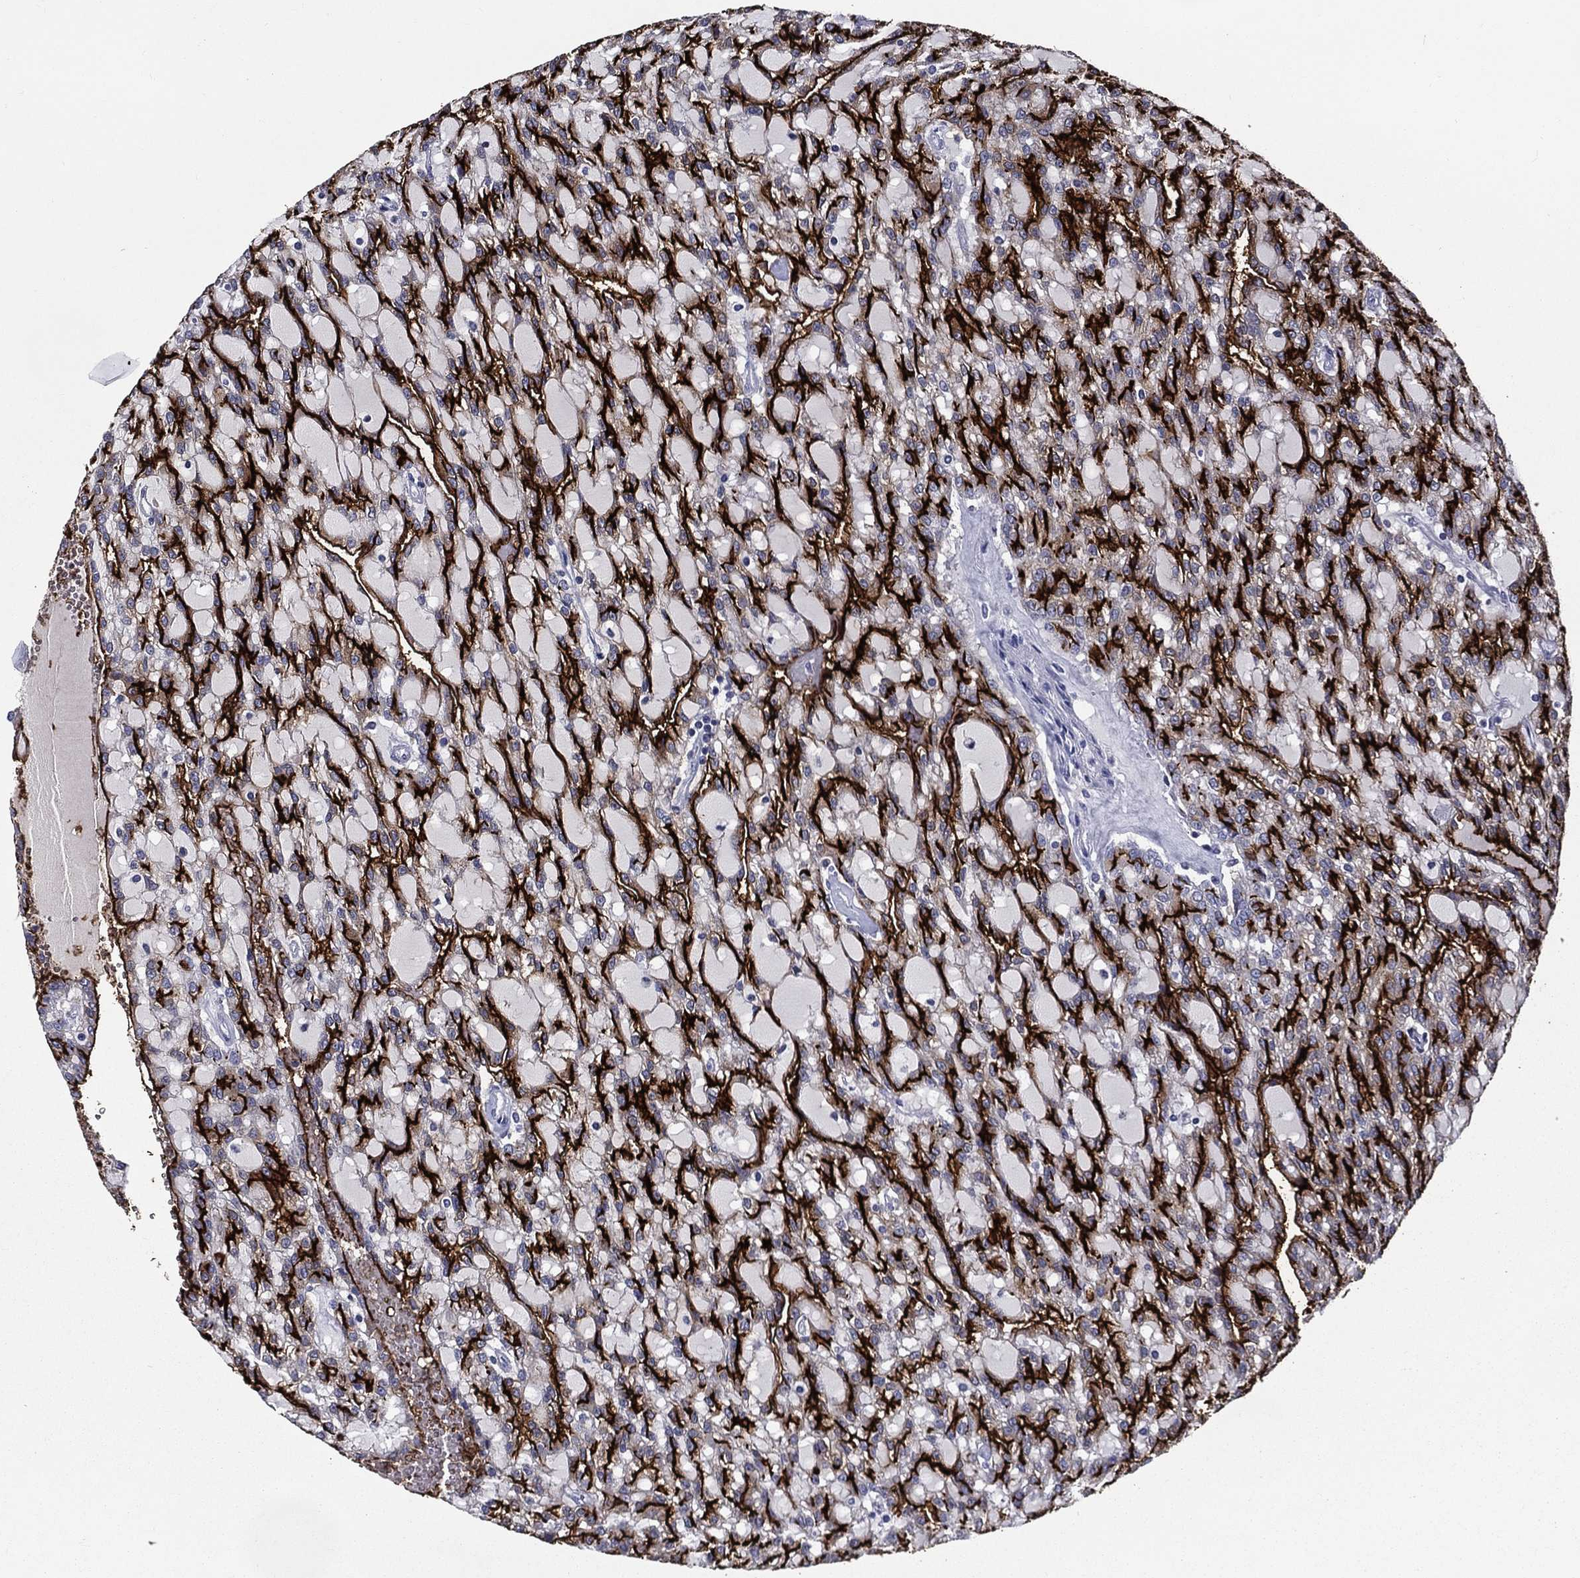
{"staining": {"intensity": "strong", "quantity": "25%-75%", "location": "cytoplasmic/membranous"}, "tissue": "renal cancer", "cell_type": "Tumor cells", "image_type": "cancer", "snomed": [{"axis": "morphology", "description": "Adenocarcinoma, NOS"}, {"axis": "topography", "description": "Kidney"}], "caption": "Immunohistochemistry (IHC) of renal cancer (adenocarcinoma) demonstrates high levels of strong cytoplasmic/membranous staining in approximately 25%-75% of tumor cells. Immunohistochemistry (IHC) stains the protein of interest in brown and the nuclei are stained blue.", "gene": "ACE2", "patient": {"sex": "male", "age": 63}}